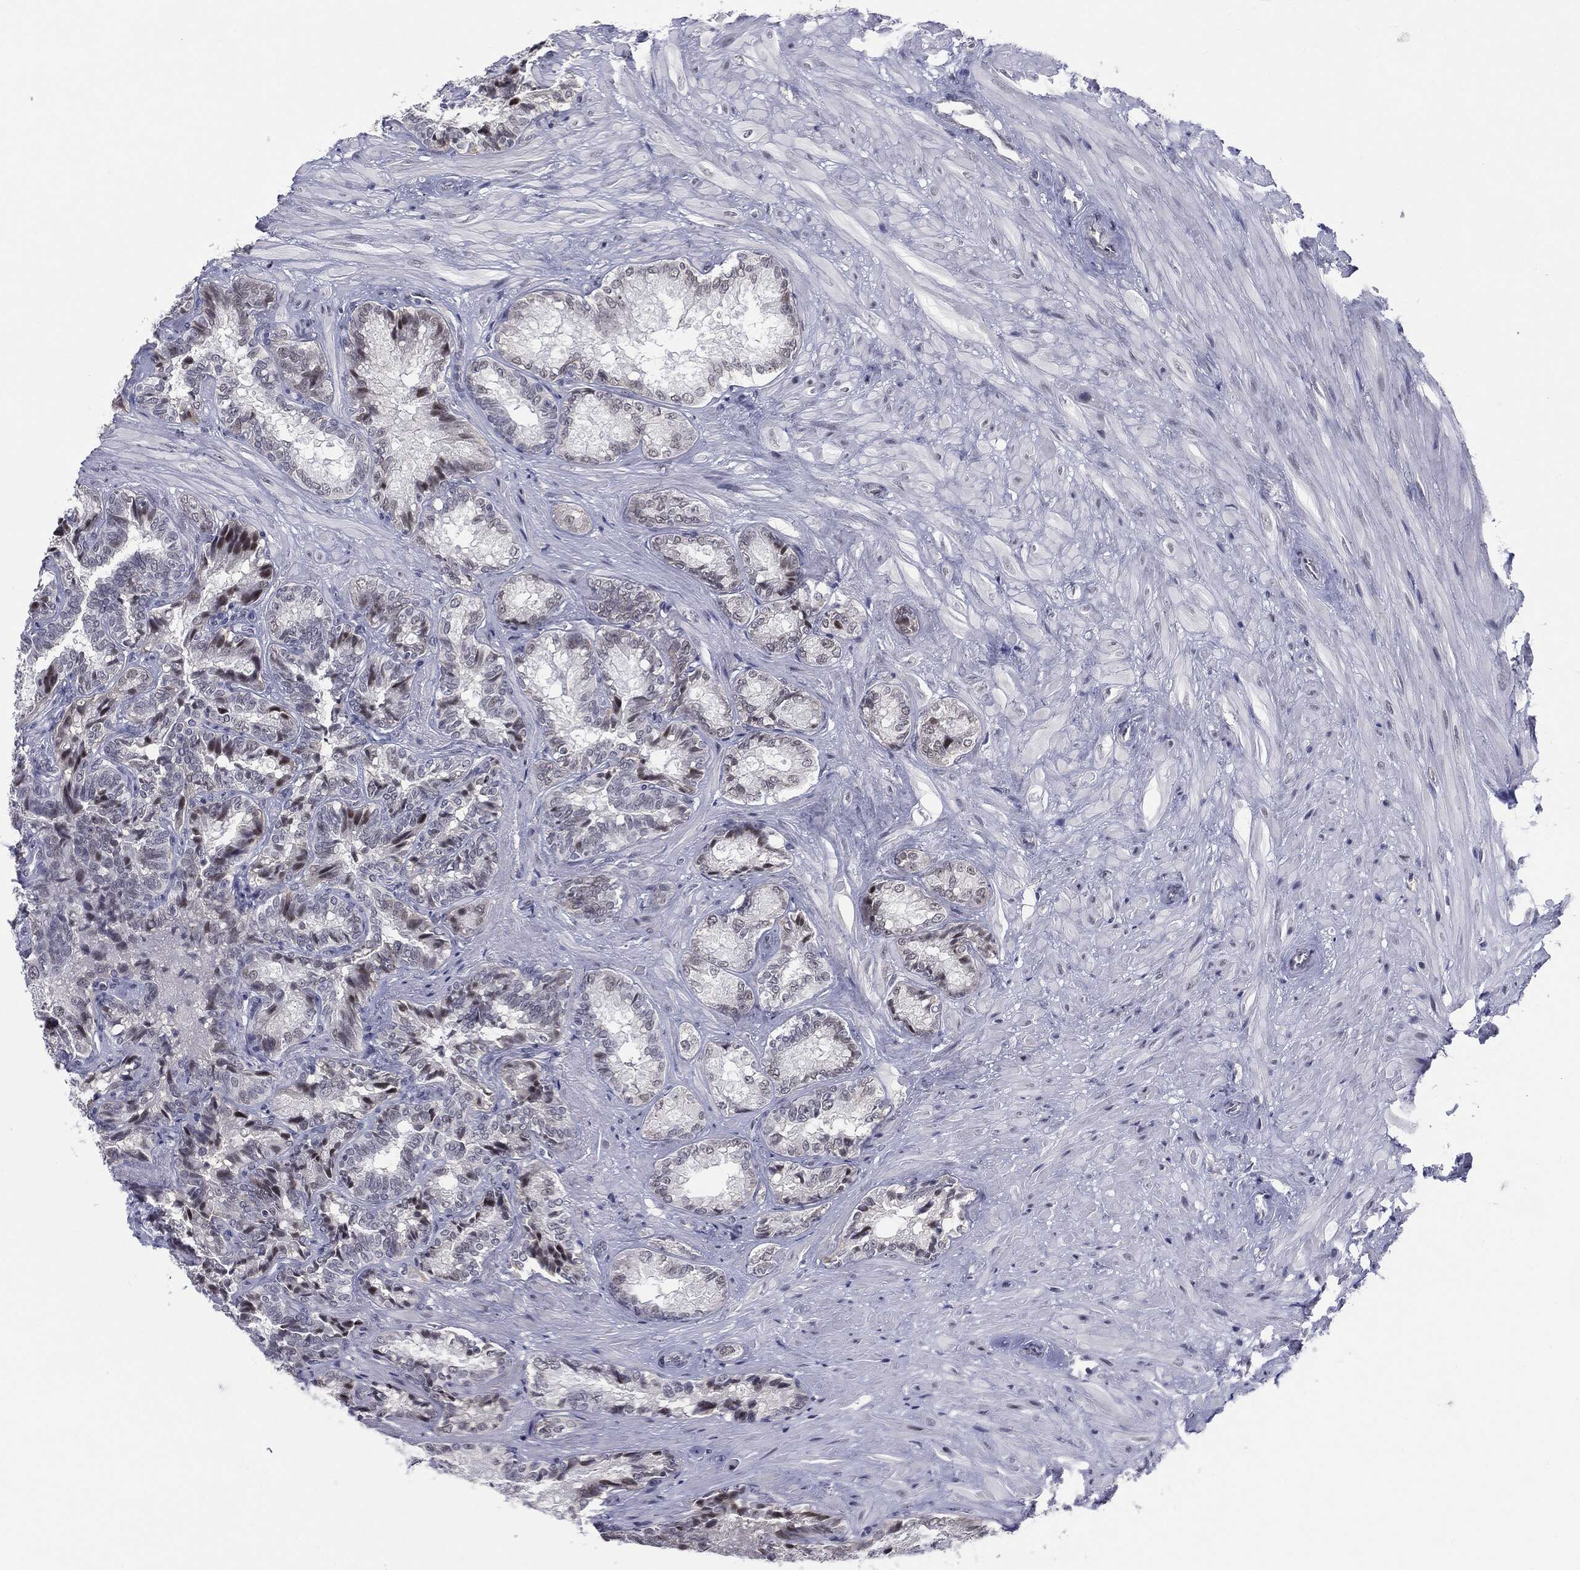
{"staining": {"intensity": "moderate", "quantity": "<25%", "location": "nuclear"}, "tissue": "seminal vesicle", "cell_type": "Glandular cells", "image_type": "normal", "snomed": [{"axis": "morphology", "description": "Normal tissue, NOS"}, {"axis": "topography", "description": "Seminal veicle"}], "caption": "Protein staining of unremarkable seminal vesicle shows moderate nuclear expression in about <25% of glandular cells. Immunohistochemistry (ihc) stains the protein of interest in brown and the nuclei are stained blue.", "gene": "SLC5A5", "patient": {"sex": "male", "age": 68}}